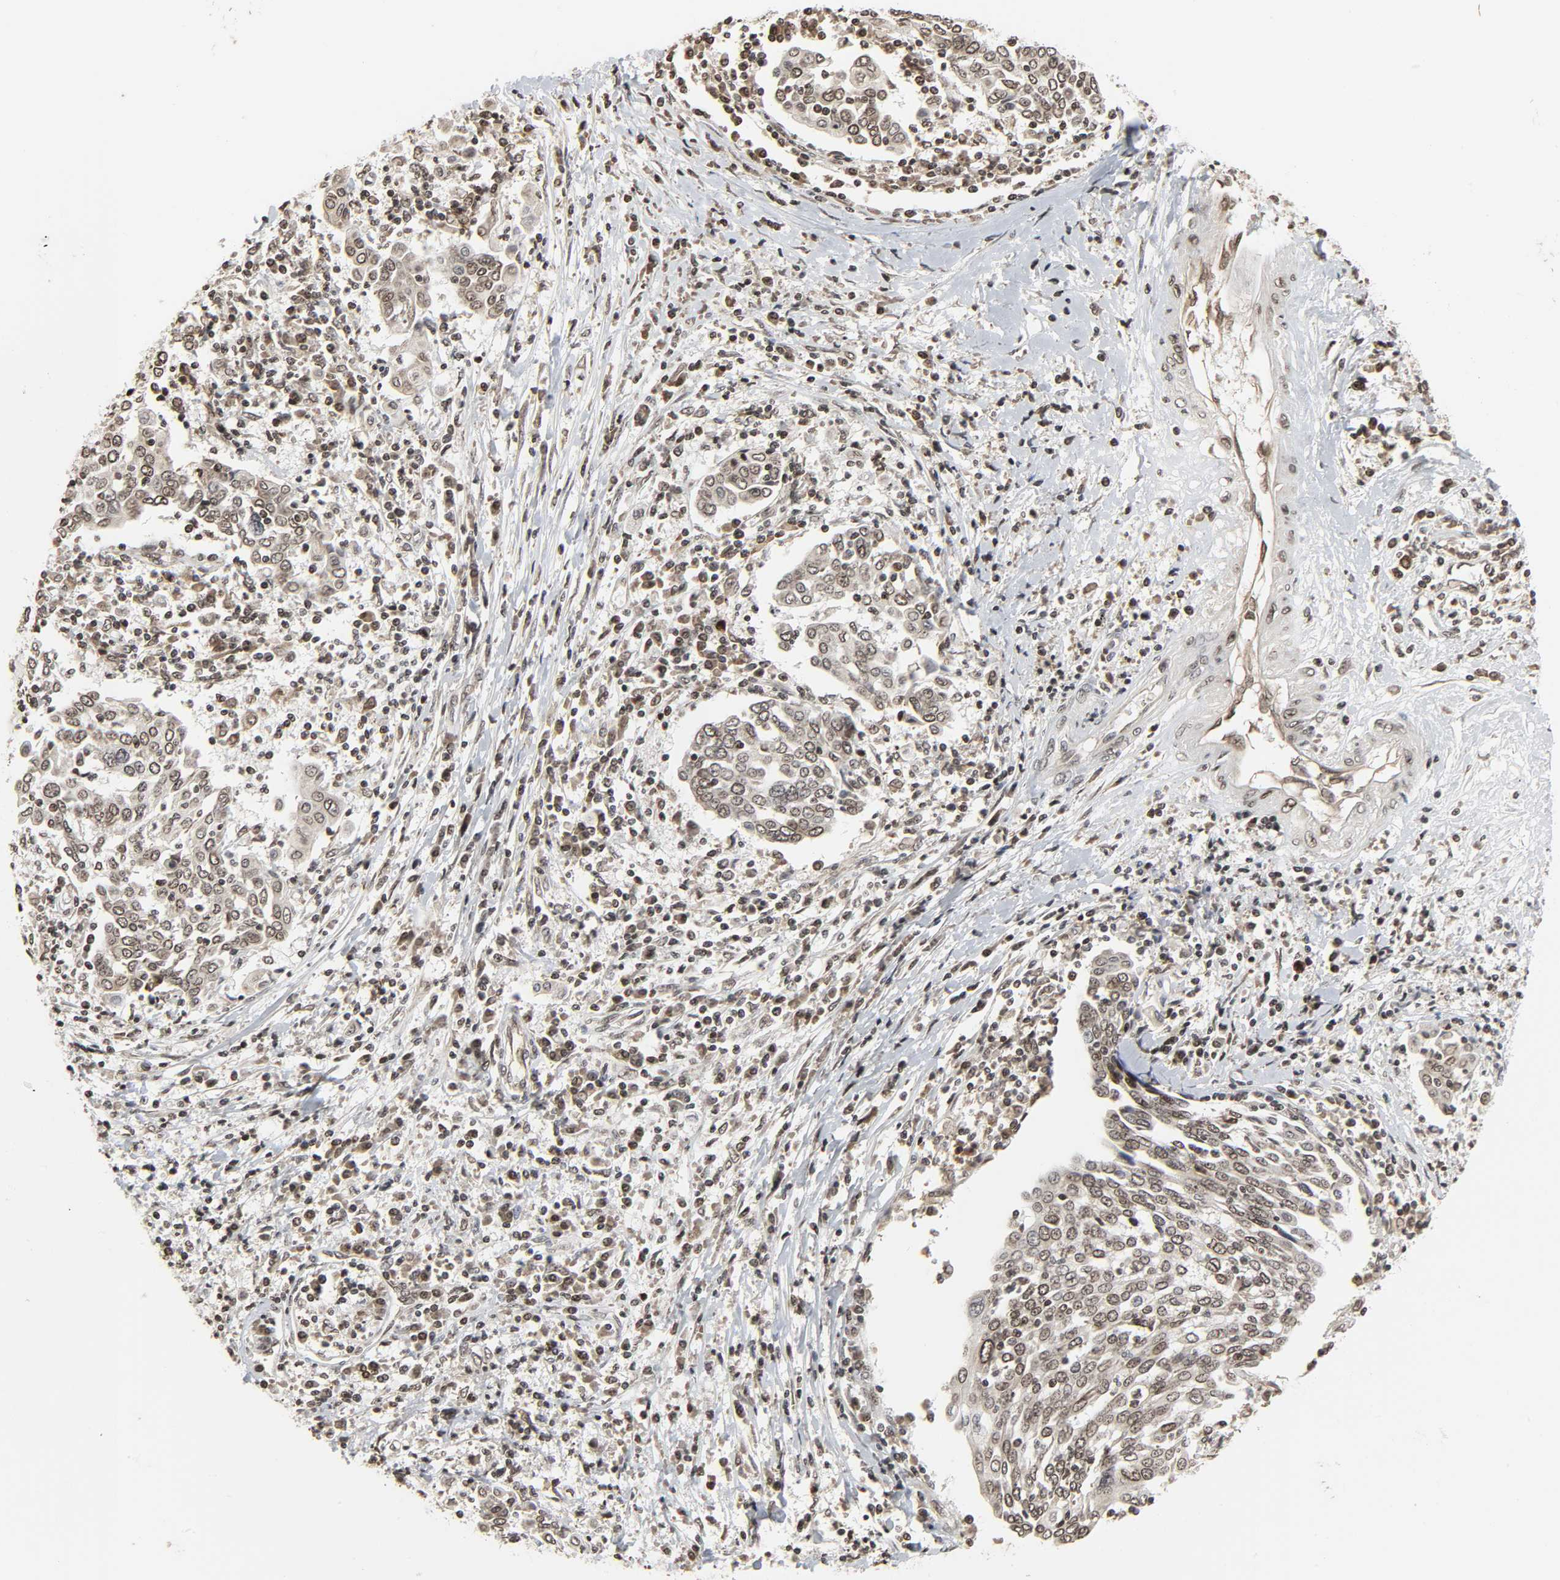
{"staining": {"intensity": "weak", "quantity": "25%-75%", "location": "nuclear"}, "tissue": "cervical cancer", "cell_type": "Tumor cells", "image_type": "cancer", "snomed": [{"axis": "morphology", "description": "Squamous cell carcinoma, NOS"}, {"axis": "topography", "description": "Cervix"}], "caption": "Immunohistochemistry (IHC) of cervical cancer (squamous cell carcinoma) reveals low levels of weak nuclear positivity in approximately 25%-75% of tumor cells. The protein is stained brown, and the nuclei are stained in blue (DAB (3,3'-diaminobenzidine) IHC with brightfield microscopy, high magnification).", "gene": "XRCC1", "patient": {"sex": "female", "age": 40}}